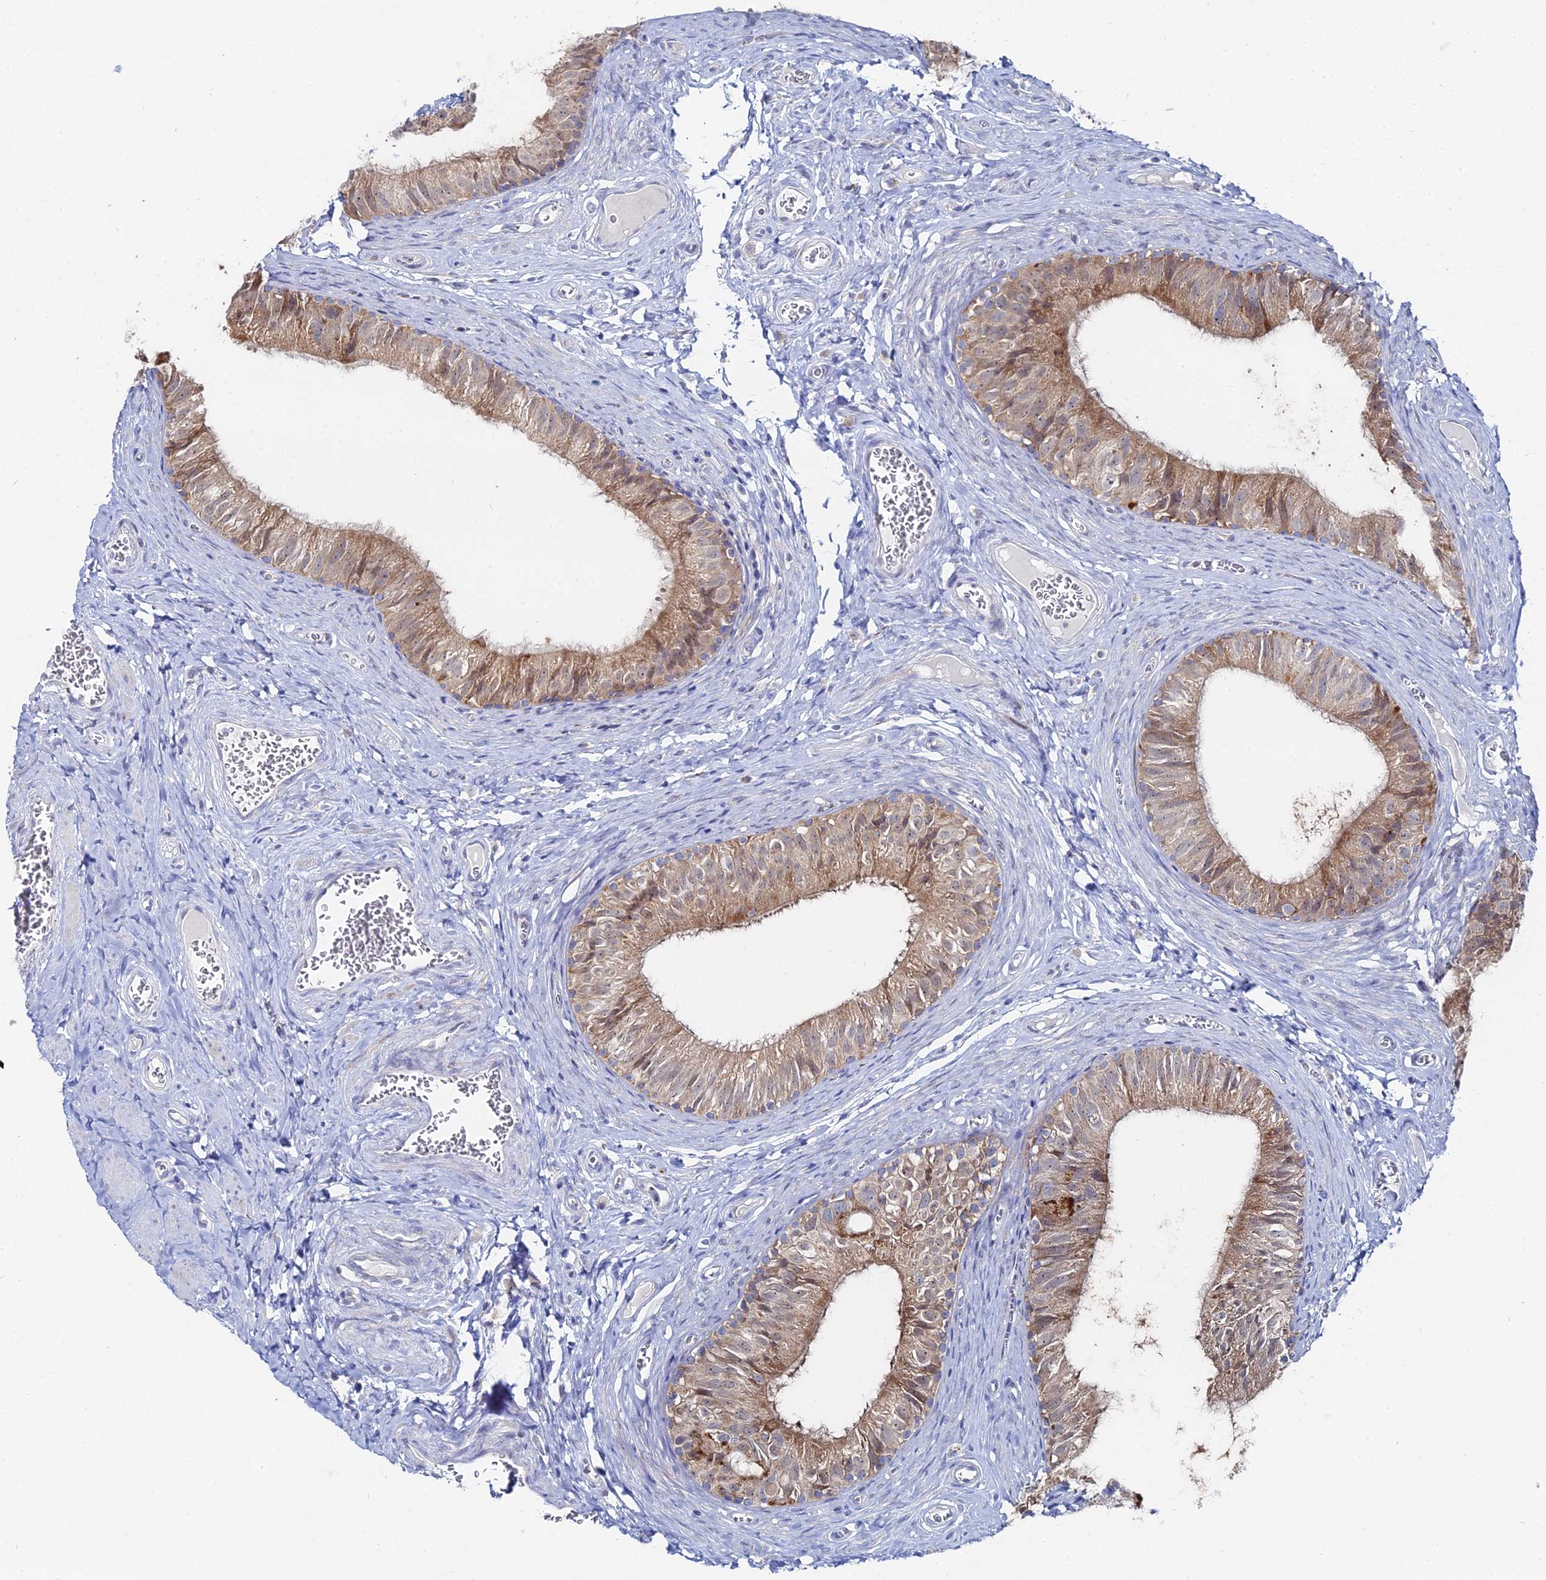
{"staining": {"intensity": "moderate", "quantity": ">75%", "location": "cytoplasmic/membranous"}, "tissue": "epididymis", "cell_type": "Glandular cells", "image_type": "normal", "snomed": [{"axis": "morphology", "description": "Normal tissue, NOS"}, {"axis": "topography", "description": "Epididymis"}], "caption": "Immunohistochemical staining of normal human epididymis shows >75% levels of moderate cytoplasmic/membranous protein staining in approximately >75% of glandular cells.", "gene": "MPC1", "patient": {"sex": "male", "age": 42}}